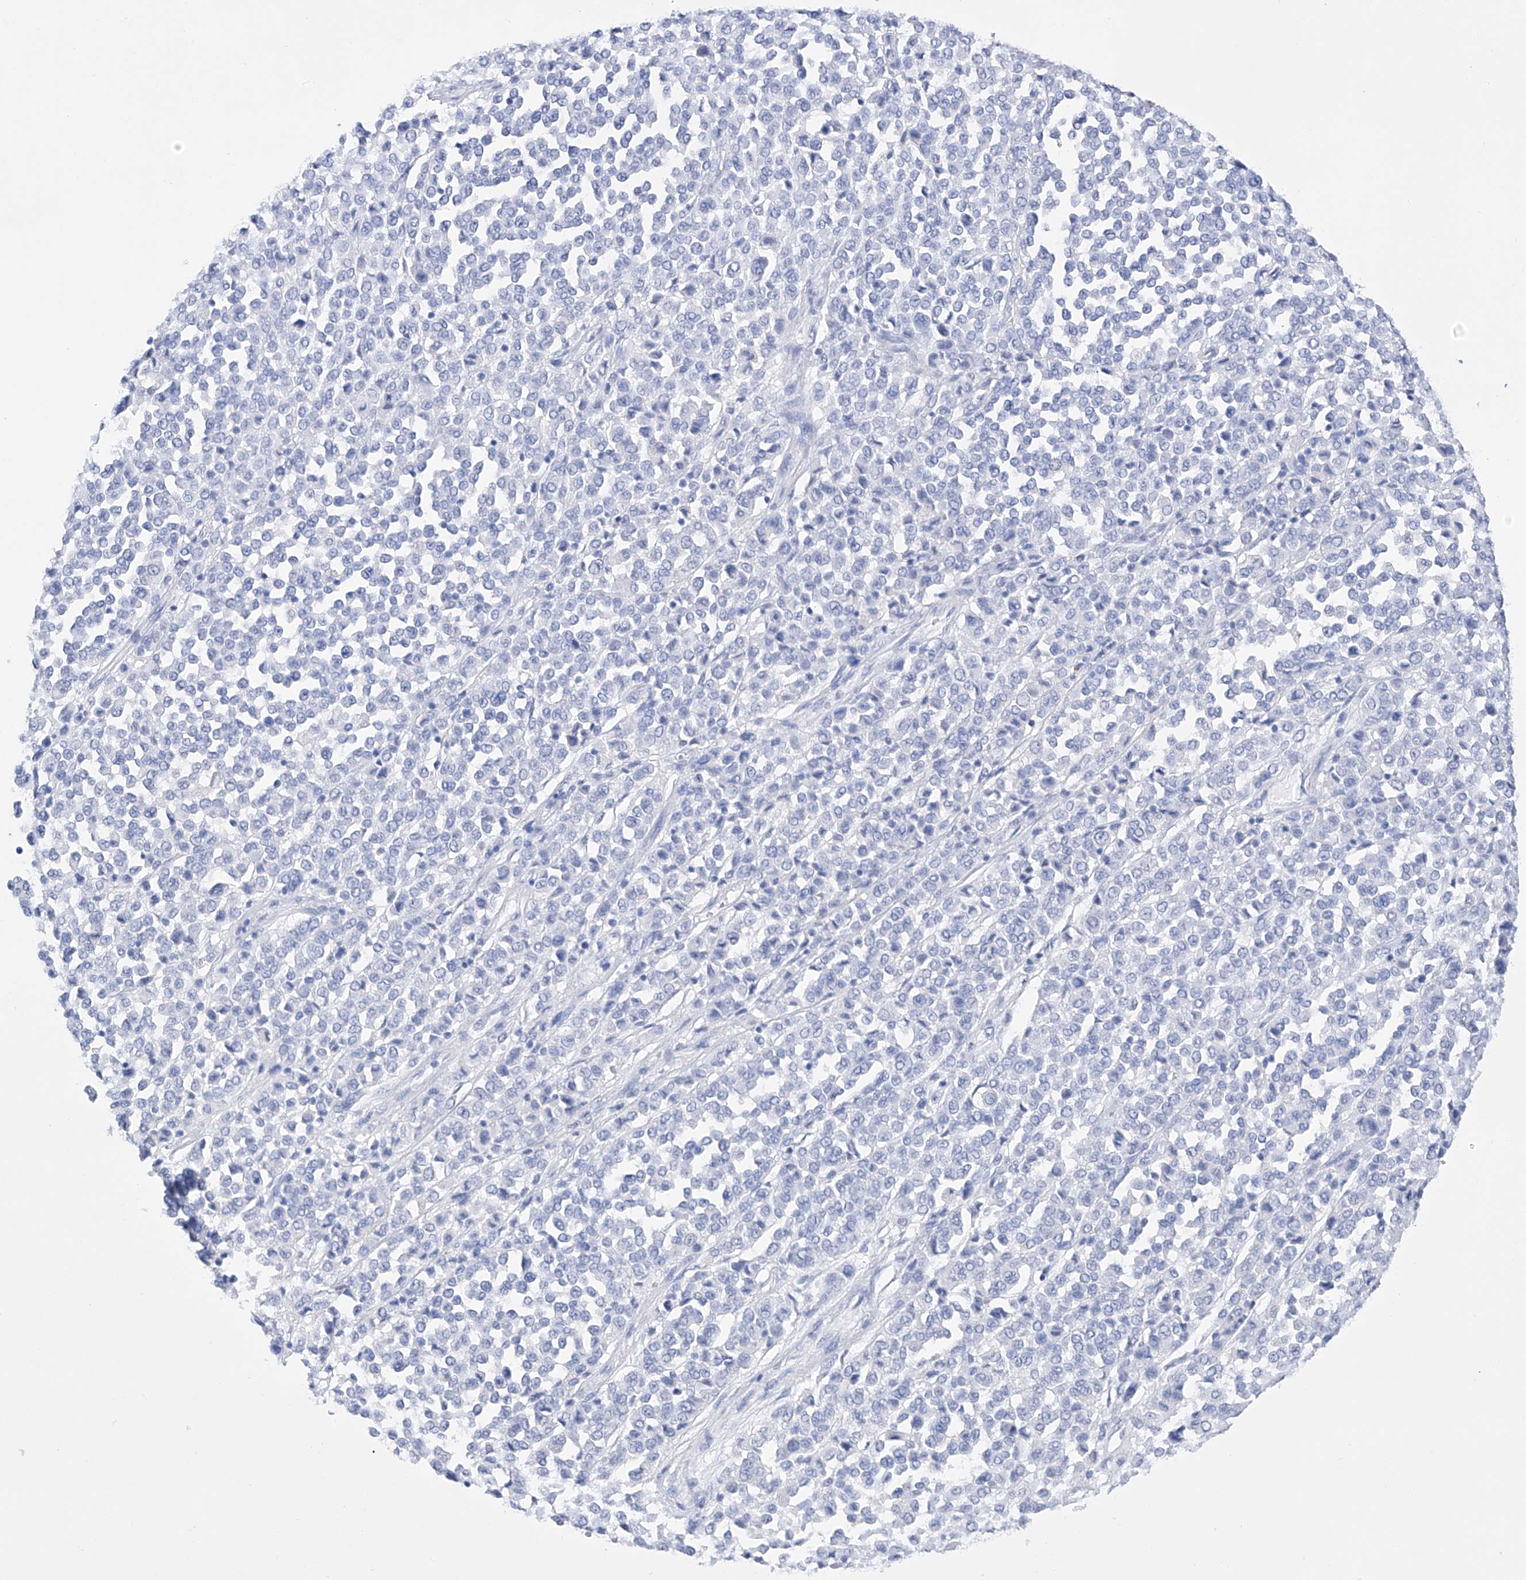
{"staining": {"intensity": "negative", "quantity": "none", "location": "none"}, "tissue": "melanoma", "cell_type": "Tumor cells", "image_type": "cancer", "snomed": [{"axis": "morphology", "description": "Malignant melanoma, Metastatic site"}, {"axis": "topography", "description": "Pancreas"}], "caption": "The photomicrograph exhibits no staining of tumor cells in malignant melanoma (metastatic site). The staining is performed using DAB (3,3'-diaminobenzidine) brown chromogen with nuclei counter-stained in using hematoxylin.", "gene": "FLG", "patient": {"sex": "female", "age": 30}}